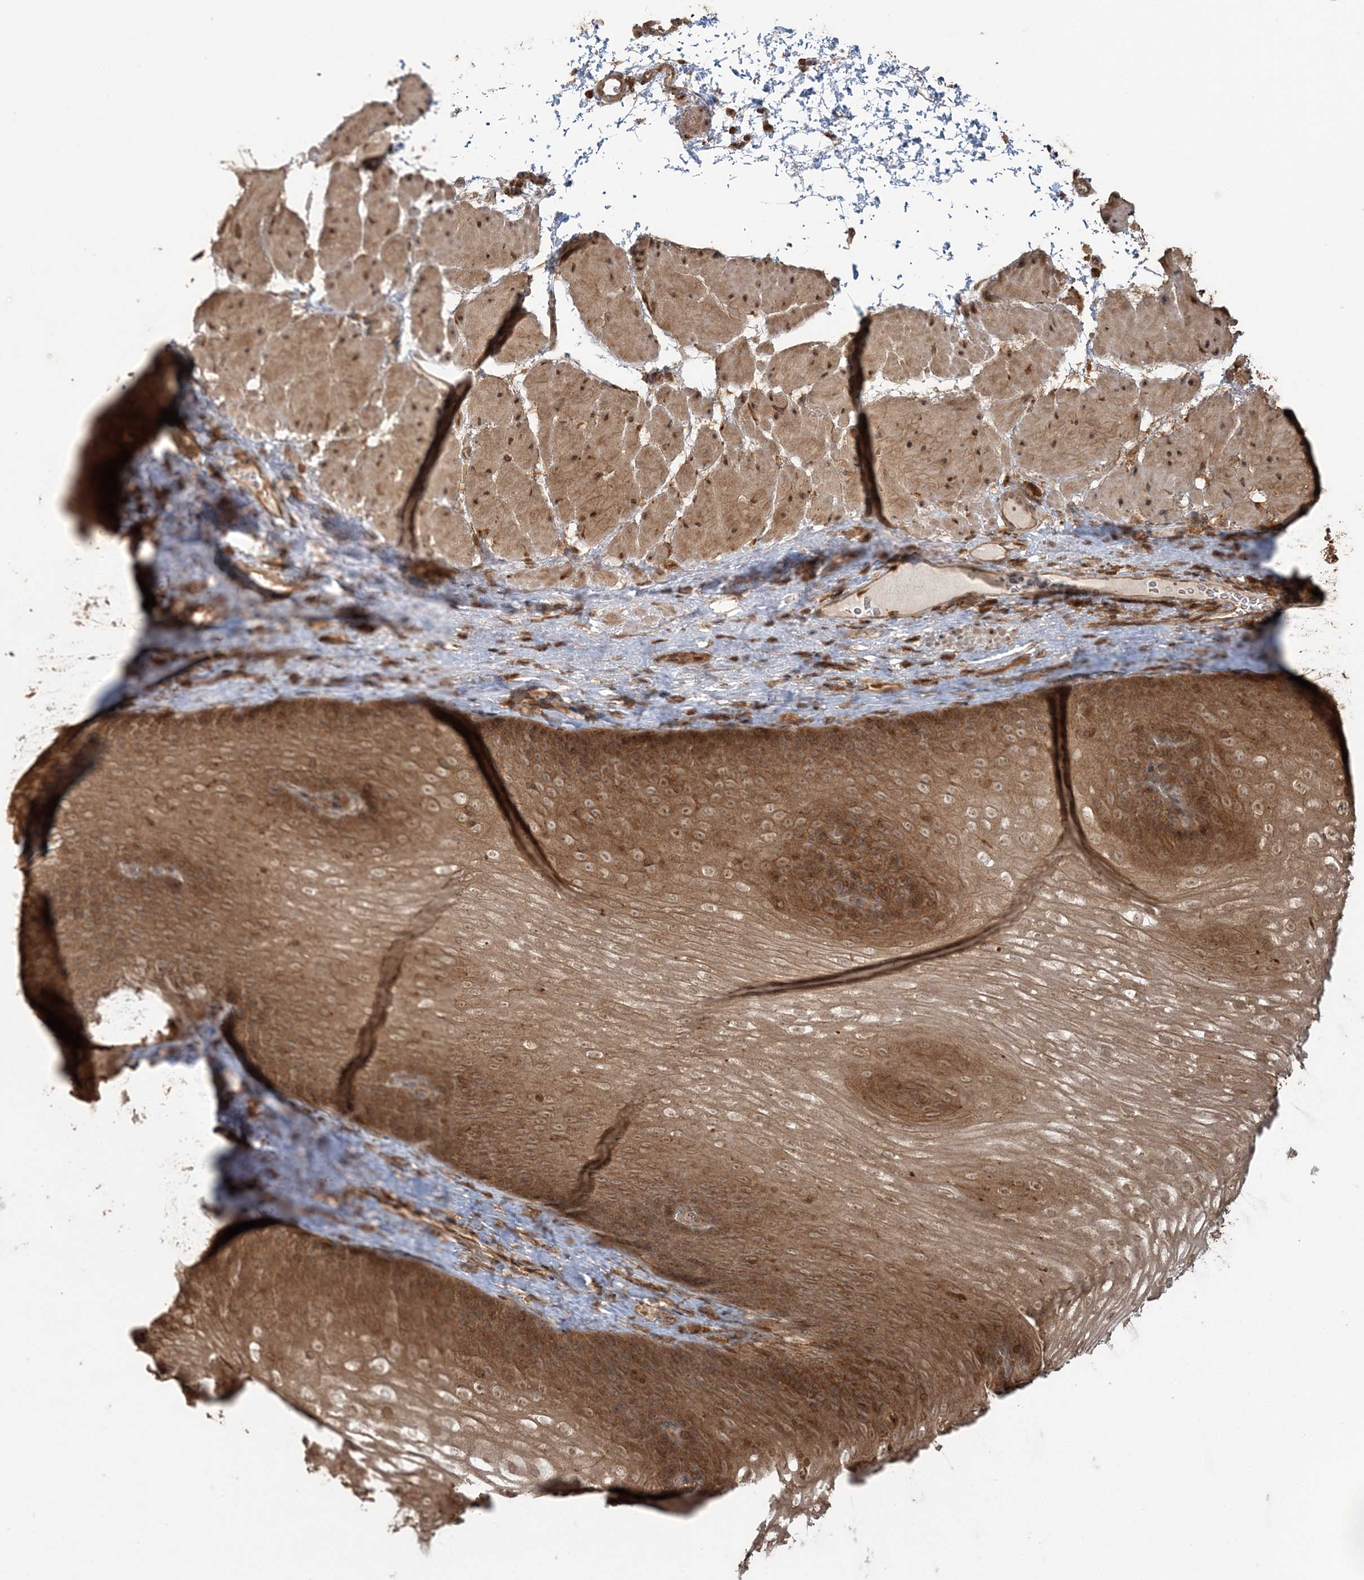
{"staining": {"intensity": "moderate", "quantity": ">75%", "location": "cytoplasmic/membranous,nuclear"}, "tissue": "esophagus", "cell_type": "Squamous epithelial cells", "image_type": "normal", "snomed": [{"axis": "morphology", "description": "Normal tissue, NOS"}, {"axis": "topography", "description": "Esophagus"}], "caption": "Immunohistochemistry (IHC) of normal human esophagus shows medium levels of moderate cytoplasmic/membranous,nuclear expression in approximately >75% of squamous epithelial cells. The staining was performed using DAB (3,3'-diaminobenzidine) to visualize the protein expression in brown, while the nuclei were stained in blue with hematoxylin (Magnification: 20x).", "gene": "CAB39", "patient": {"sex": "female", "age": 66}}